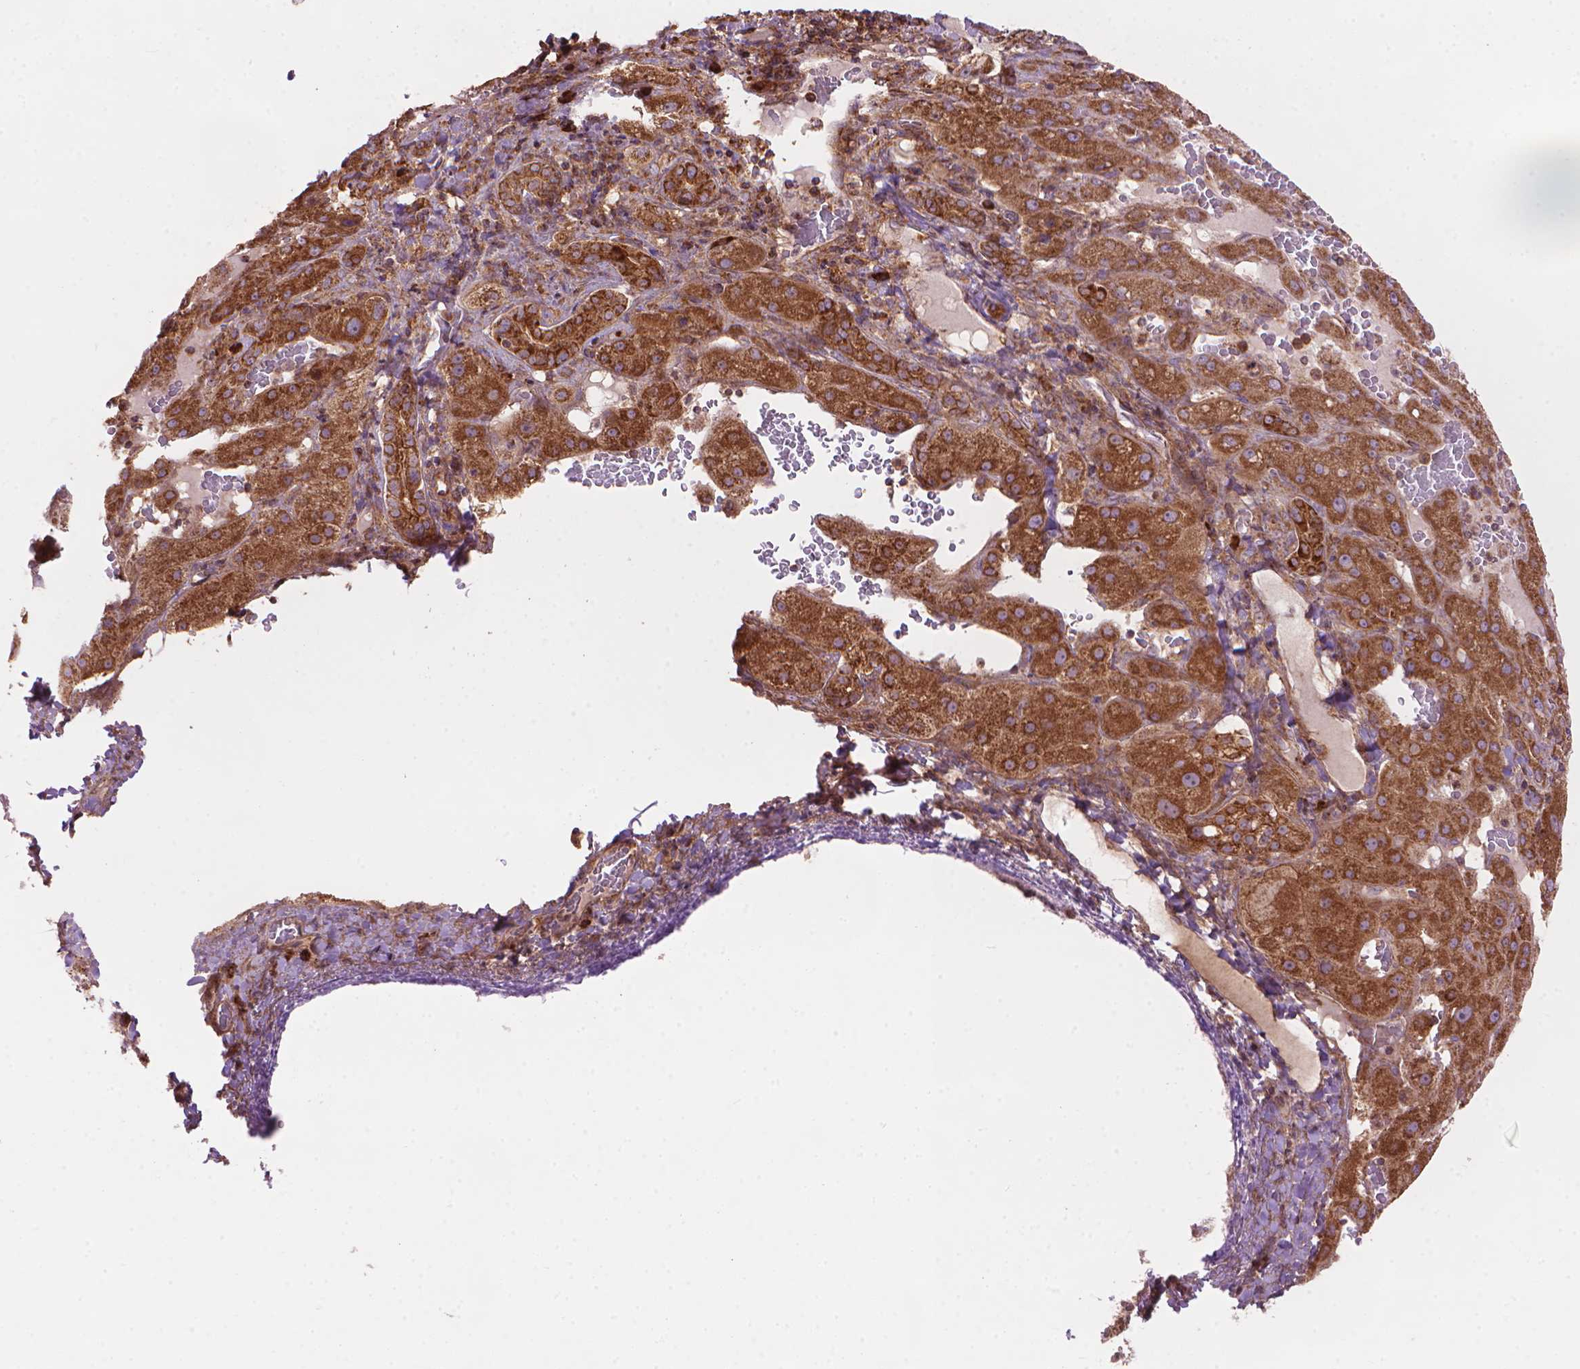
{"staining": {"intensity": "moderate", "quantity": ">75%", "location": "cytoplasmic/membranous"}, "tissue": "liver cancer", "cell_type": "Tumor cells", "image_type": "cancer", "snomed": [{"axis": "morphology", "description": "Carcinoma, Hepatocellular, NOS"}, {"axis": "topography", "description": "Liver"}], "caption": "Liver cancer was stained to show a protein in brown. There is medium levels of moderate cytoplasmic/membranous positivity in approximately >75% of tumor cells. (IHC, brightfield microscopy, high magnification).", "gene": "VARS2", "patient": {"sex": "female", "age": 73}}